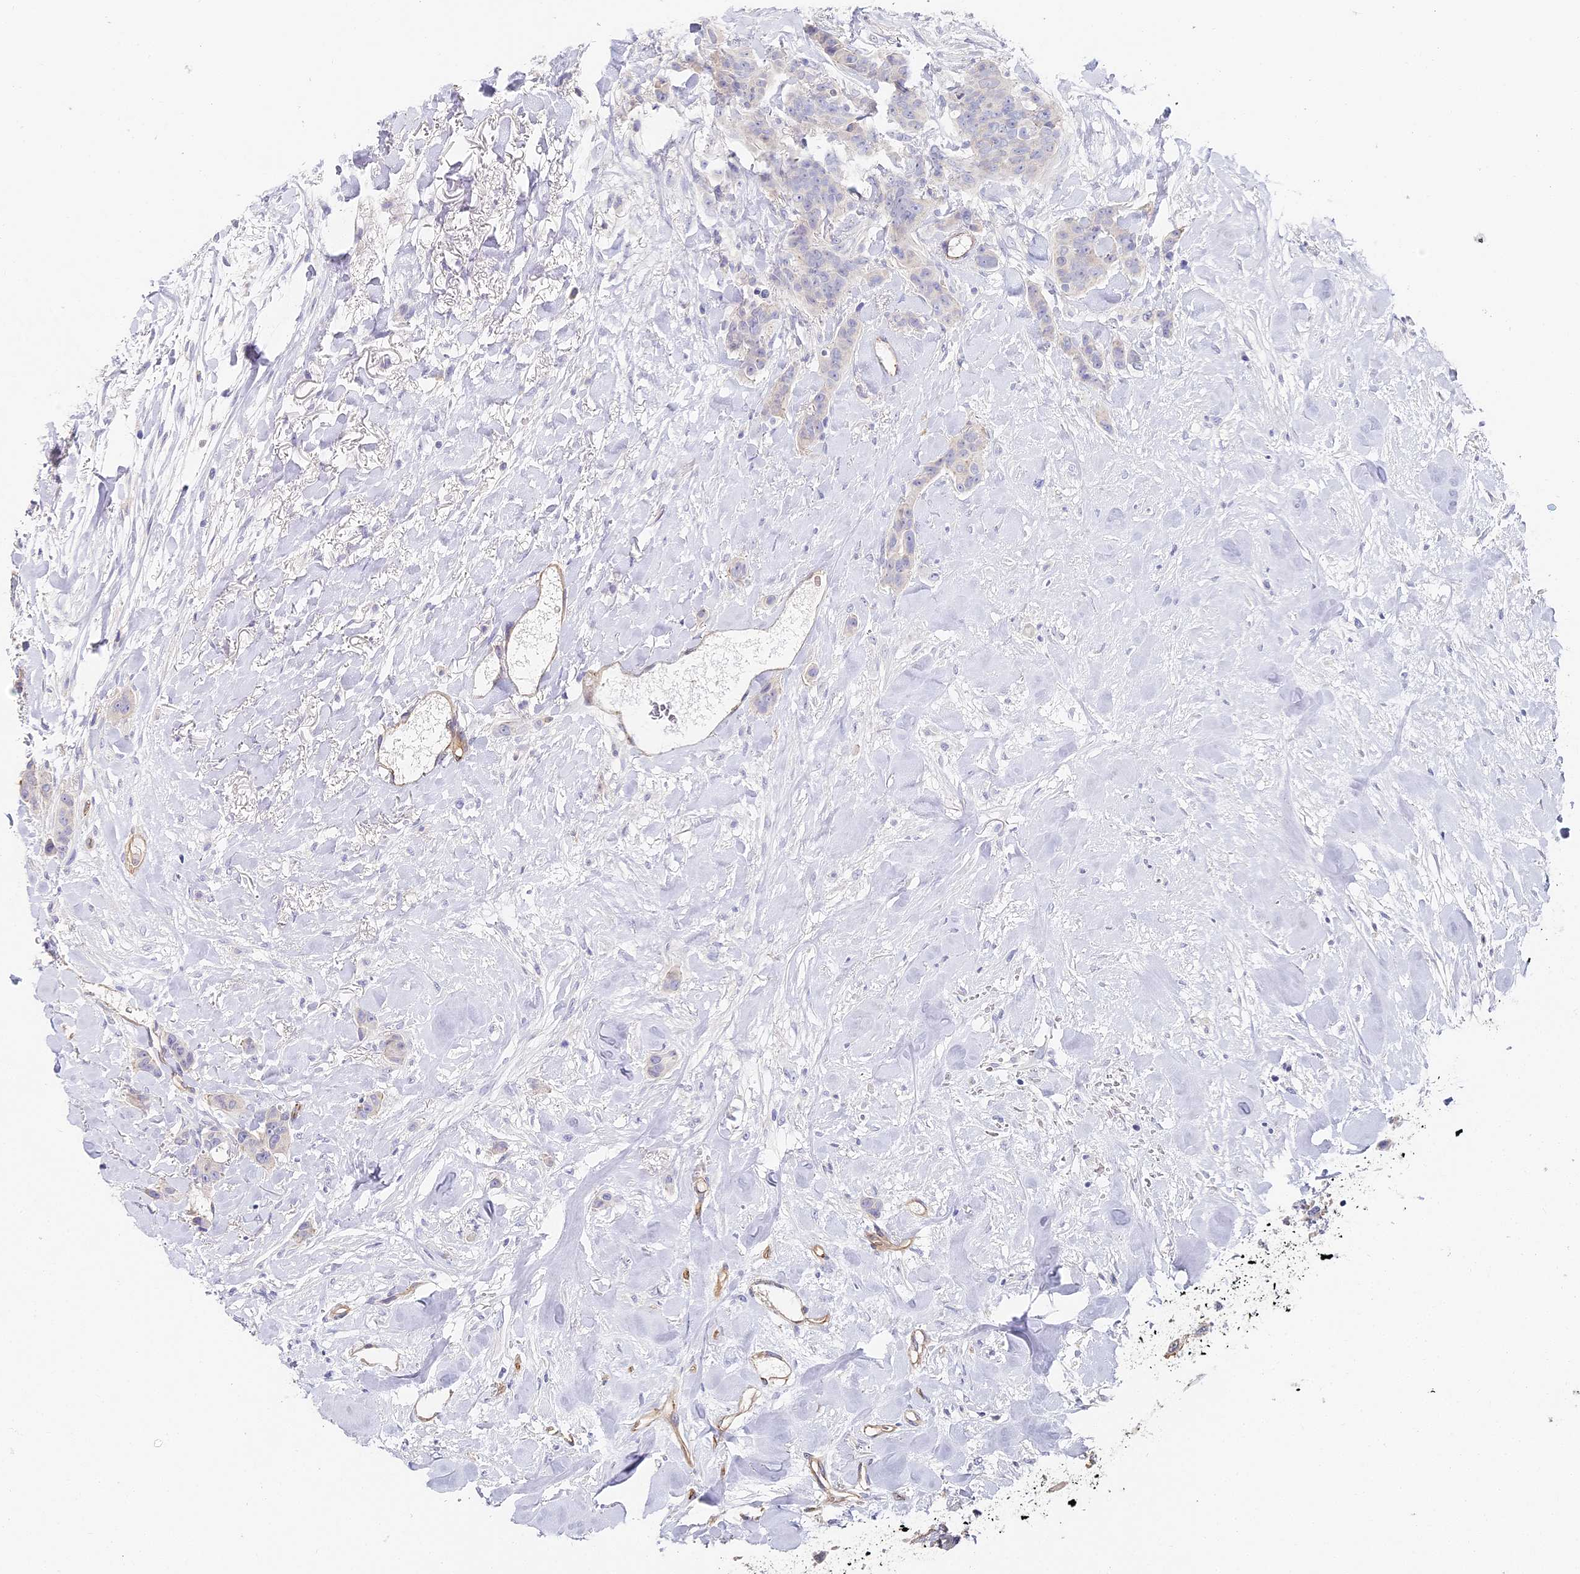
{"staining": {"intensity": "negative", "quantity": "none", "location": "none"}, "tissue": "breast cancer", "cell_type": "Tumor cells", "image_type": "cancer", "snomed": [{"axis": "morphology", "description": "Duct carcinoma"}, {"axis": "topography", "description": "Breast"}], "caption": "Micrograph shows no significant protein staining in tumor cells of invasive ductal carcinoma (breast).", "gene": "CCDC30", "patient": {"sex": "female", "age": 40}}